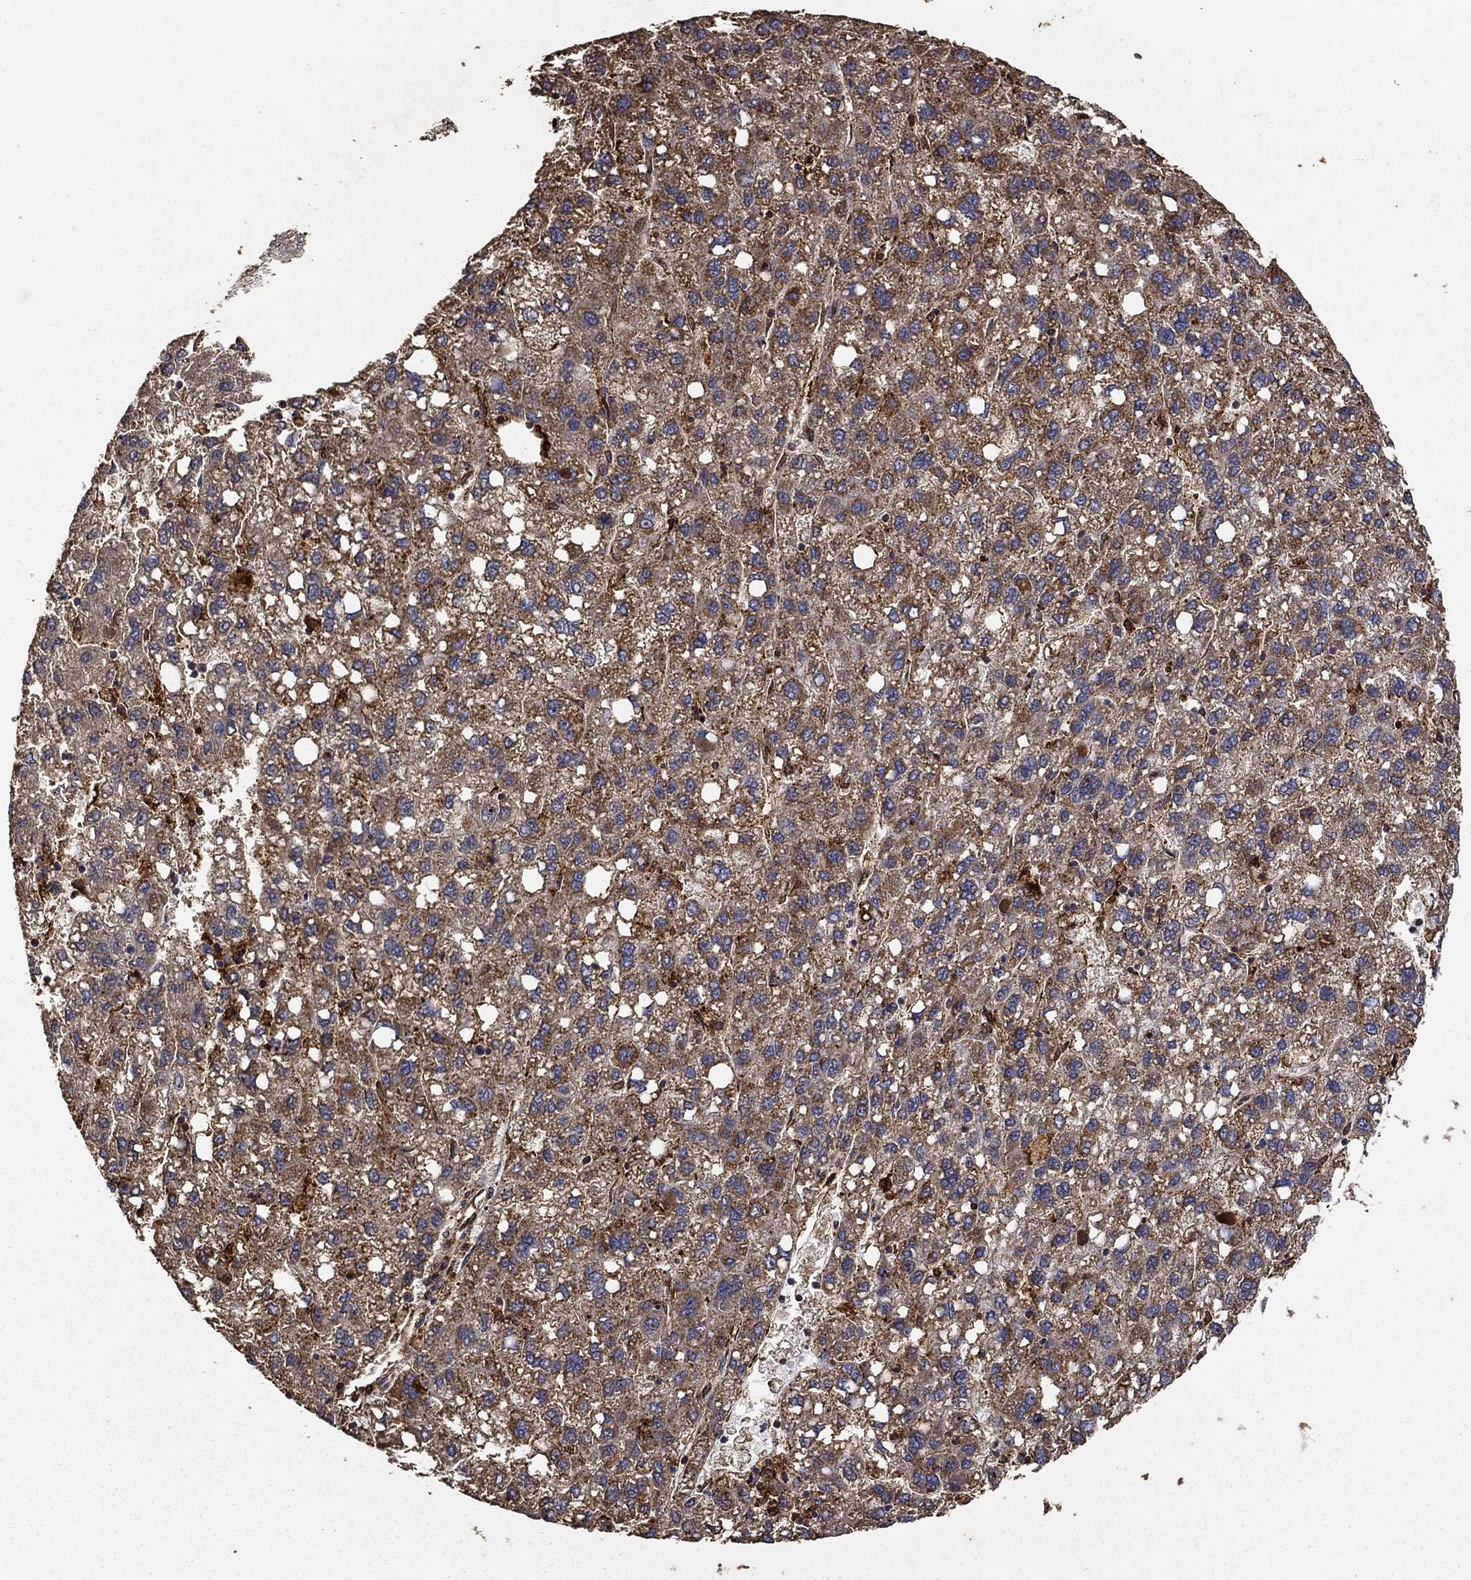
{"staining": {"intensity": "moderate", "quantity": ">75%", "location": "cytoplasmic/membranous"}, "tissue": "liver cancer", "cell_type": "Tumor cells", "image_type": "cancer", "snomed": [{"axis": "morphology", "description": "Carcinoma, Hepatocellular, NOS"}, {"axis": "topography", "description": "Liver"}], "caption": "Immunohistochemistry of liver cancer reveals medium levels of moderate cytoplasmic/membranous staining in approximately >75% of tumor cells.", "gene": "IFRD1", "patient": {"sex": "female", "age": 82}}